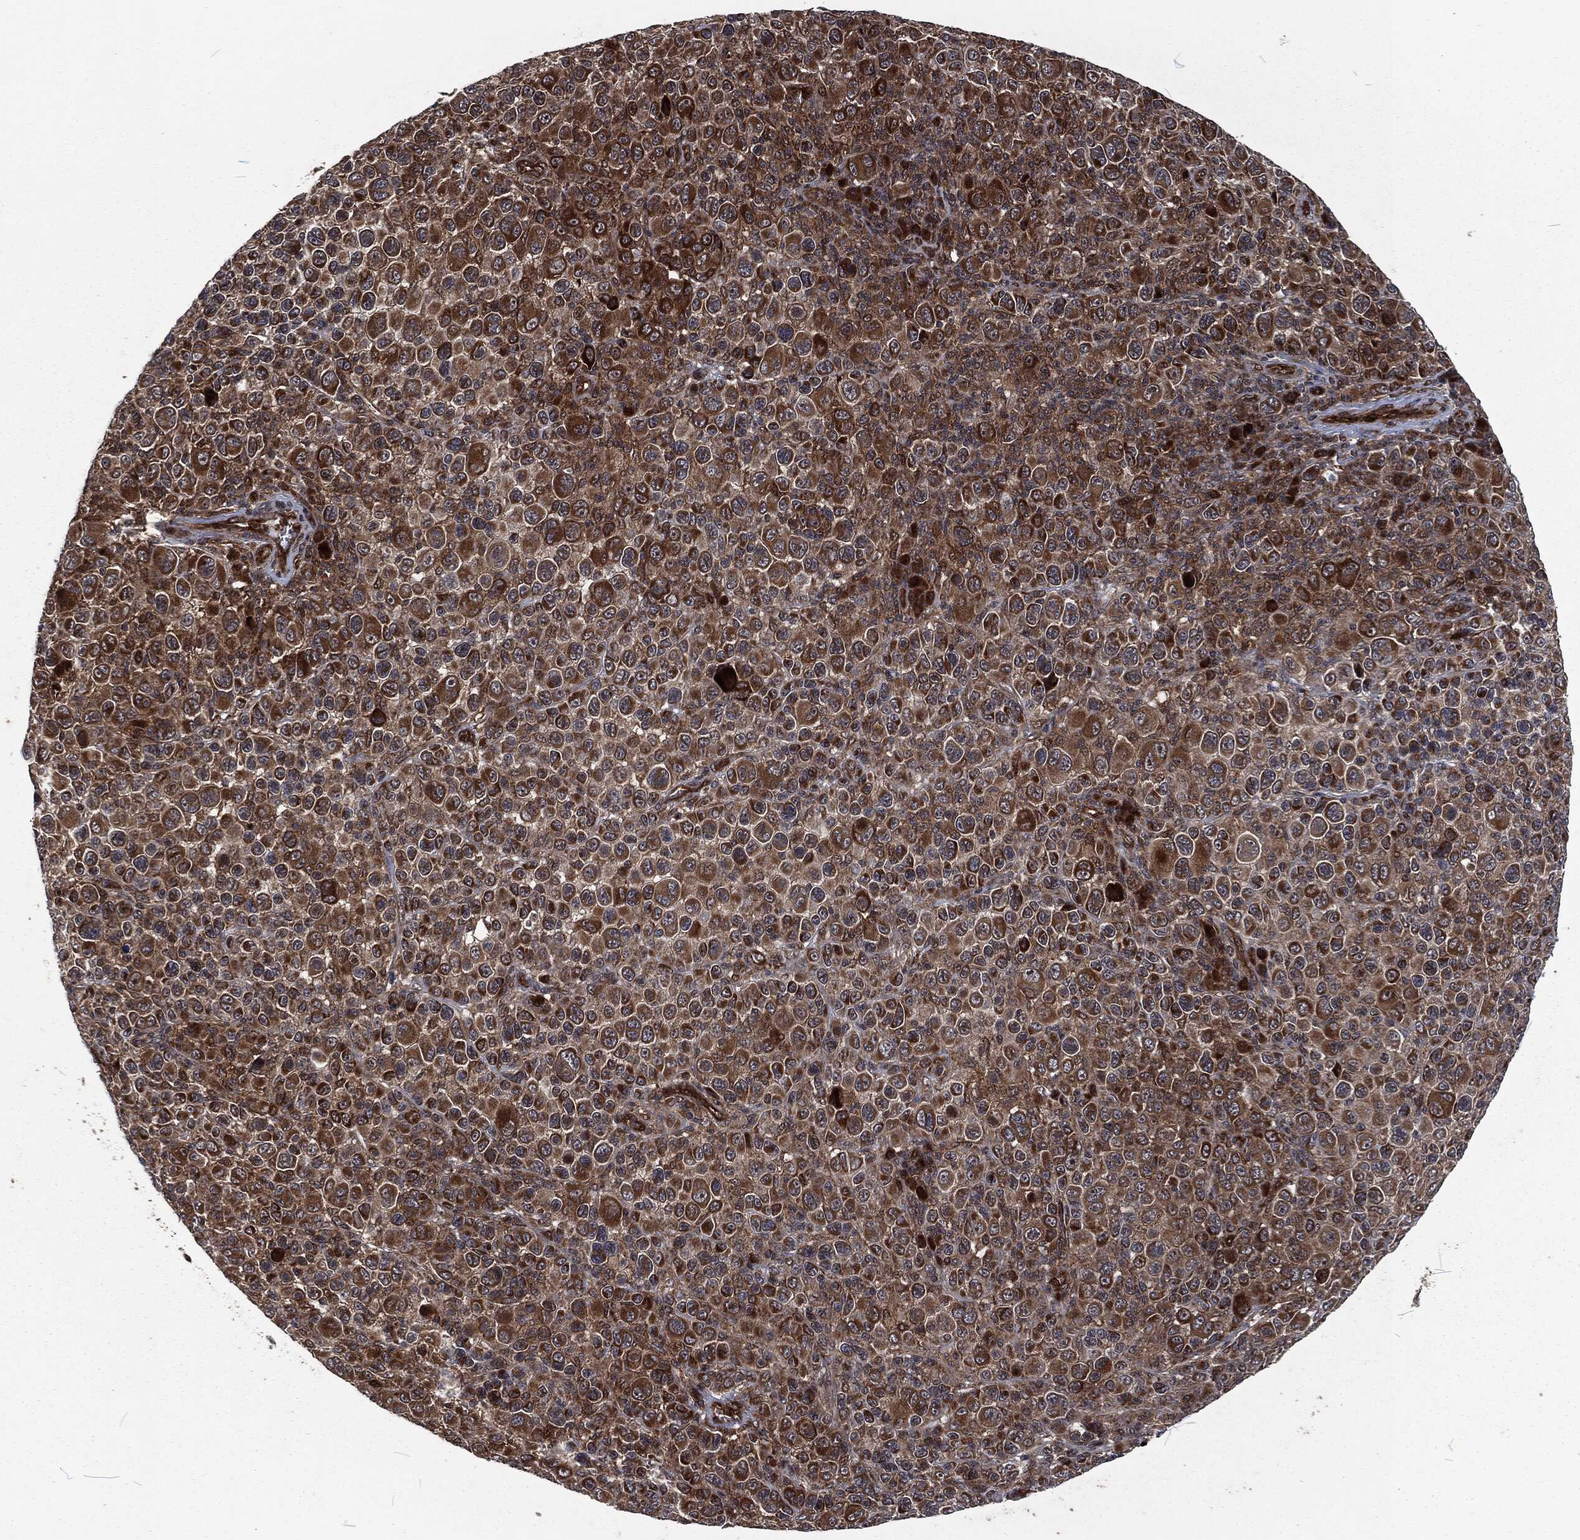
{"staining": {"intensity": "moderate", "quantity": ">75%", "location": "cytoplasmic/membranous"}, "tissue": "melanoma", "cell_type": "Tumor cells", "image_type": "cancer", "snomed": [{"axis": "morphology", "description": "Malignant melanoma, NOS"}, {"axis": "topography", "description": "Skin"}], "caption": "Melanoma tissue shows moderate cytoplasmic/membranous expression in about >75% of tumor cells", "gene": "CMPK2", "patient": {"sex": "female", "age": 57}}